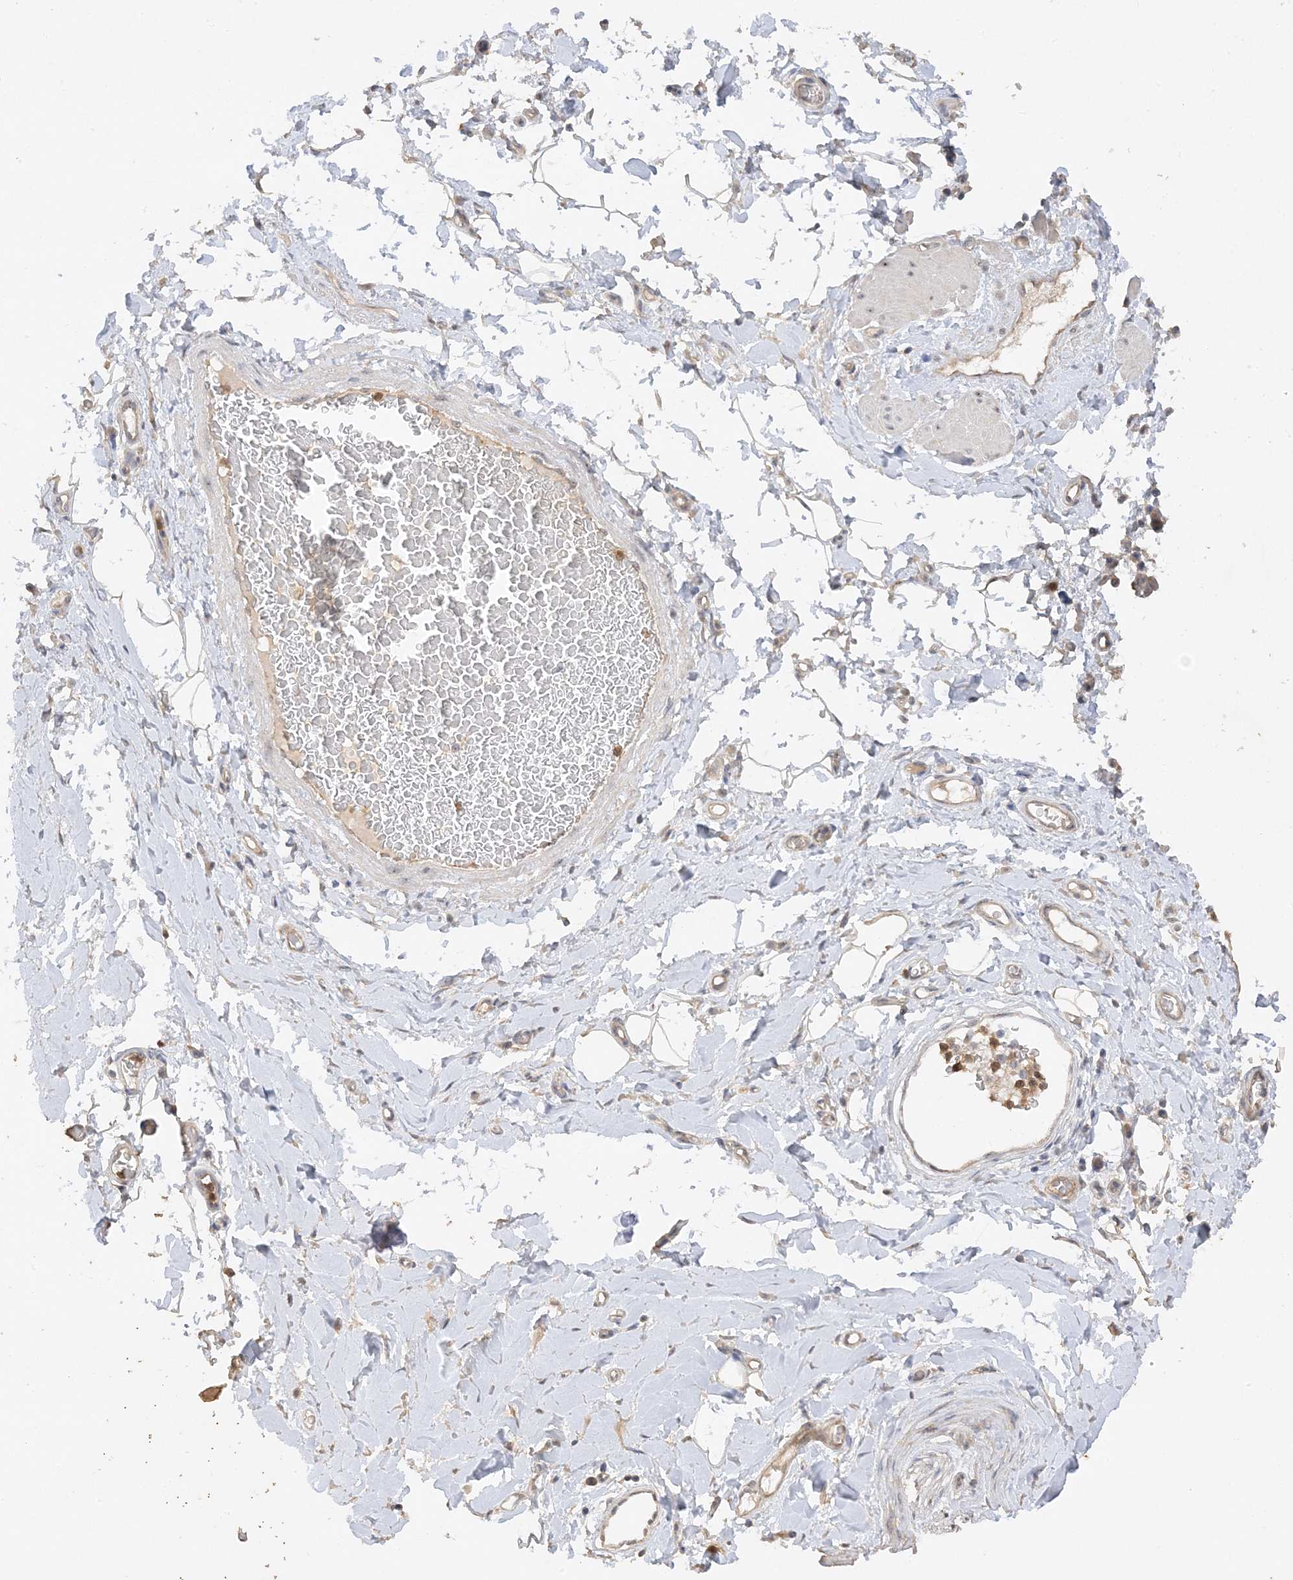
{"staining": {"intensity": "weak", "quantity": ">75%", "location": "nuclear"}, "tissue": "adipose tissue", "cell_type": "Adipocytes", "image_type": "normal", "snomed": [{"axis": "morphology", "description": "Normal tissue, NOS"}, {"axis": "morphology", "description": "Adenocarcinoma, NOS"}, {"axis": "topography", "description": "Stomach, upper"}, {"axis": "topography", "description": "Peripheral nerve tissue"}], "caption": "Approximately >75% of adipocytes in unremarkable human adipose tissue reveal weak nuclear protein positivity as visualized by brown immunohistochemical staining.", "gene": "DDX18", "patient": {"sex": "male", "age": 62}}